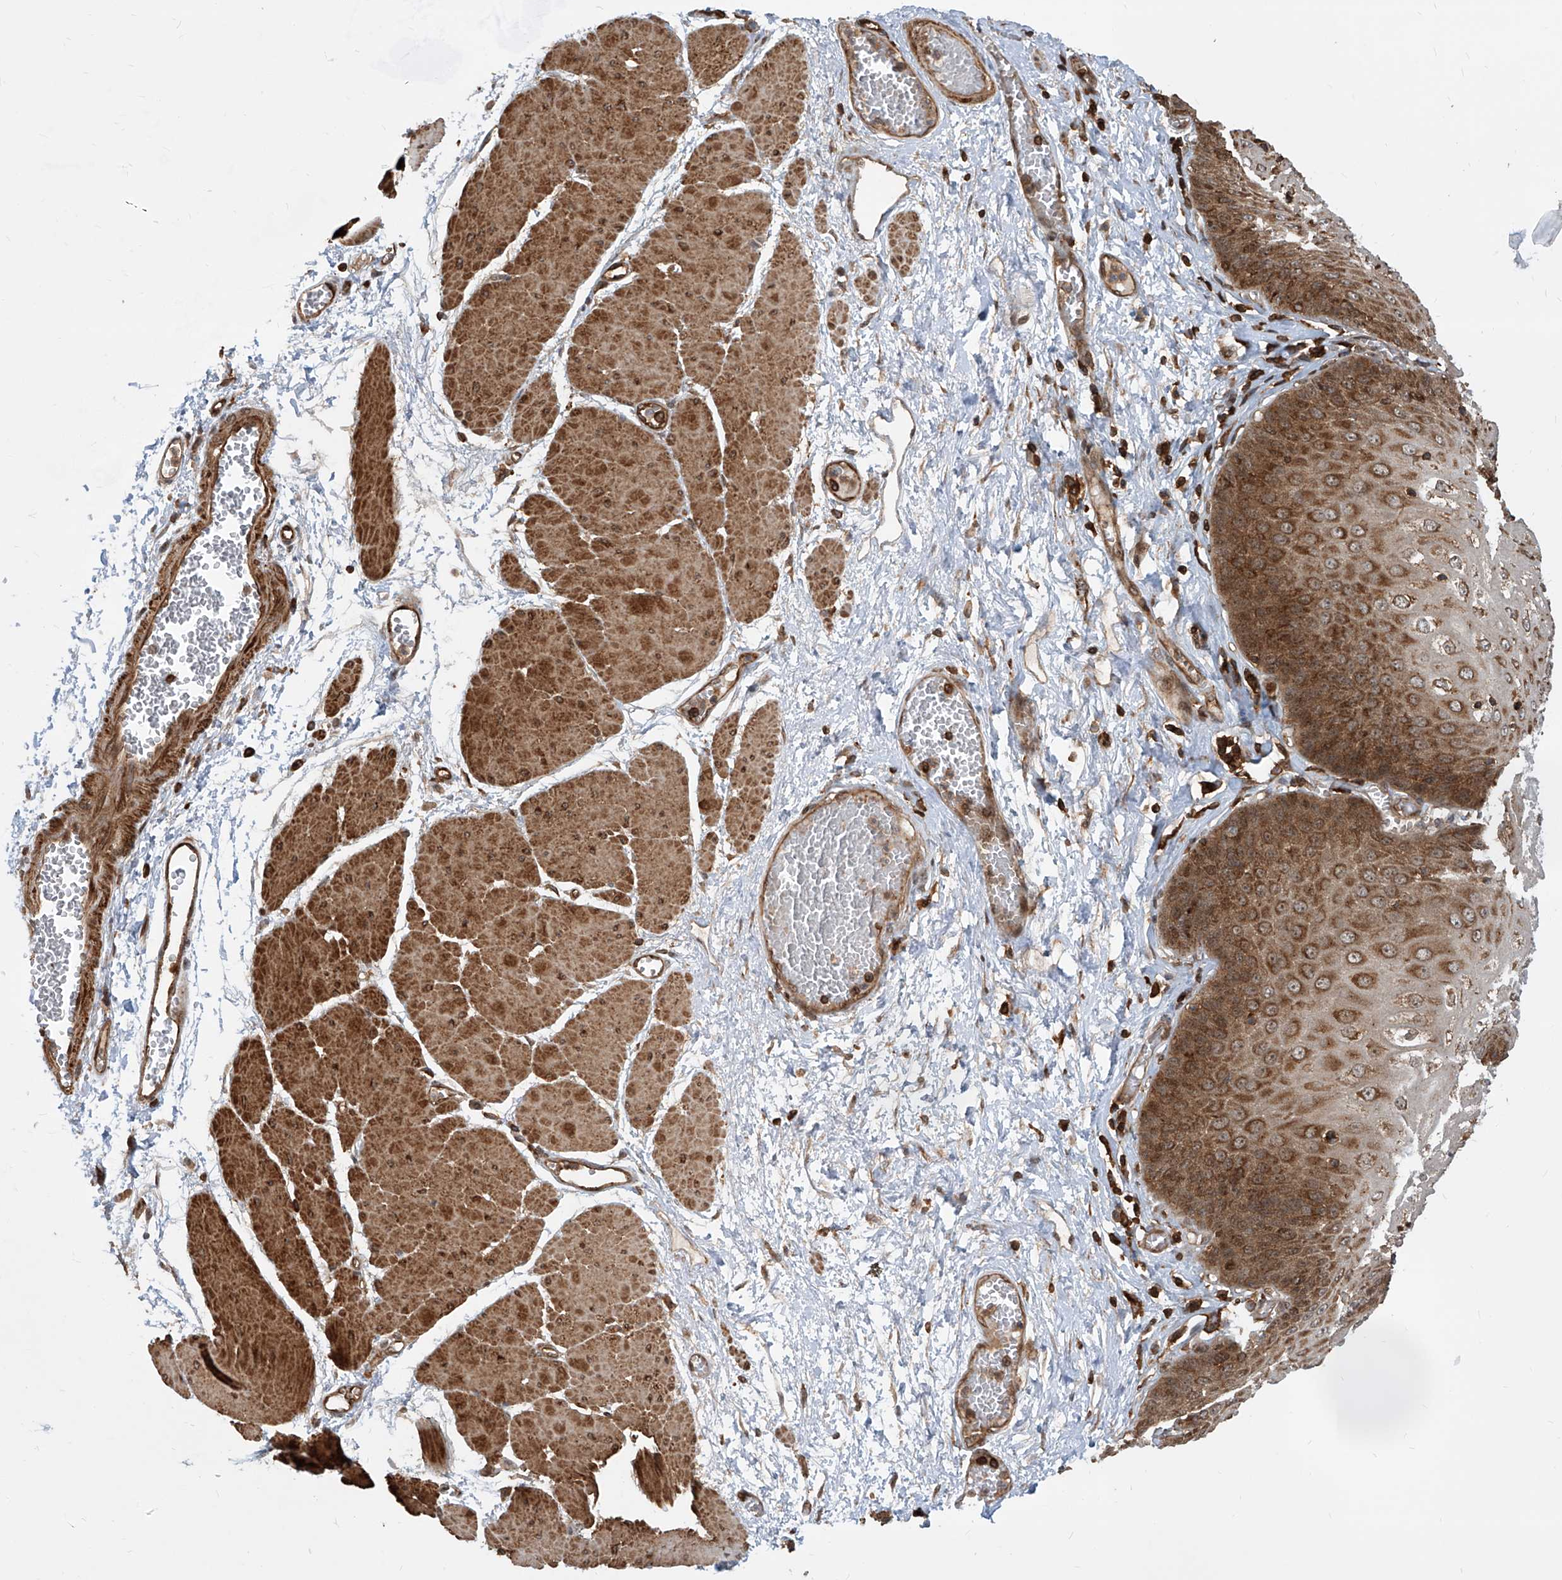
{"staining": {"intensity": "strong", "quantity": ">75%", "location": "cytoplasmic/membranous"}, "tissue": "esophagus", "cell_type": "Squamous epithelial cells", "image_type": "normal", "snomed": [{"axis": "morphology", "description": "Normal tissue, NOS"}, {"axis": "topography", "description": "Esophagus"}], "caption": "This photomicrograph reveals IHC staining of benign esophagus, with high strong cytoplasmic/membranous staining in approximately >75% of squamous epithelial cells.", "gene": "MAGED2", "patient": {"sex": "male", "age": 60}}